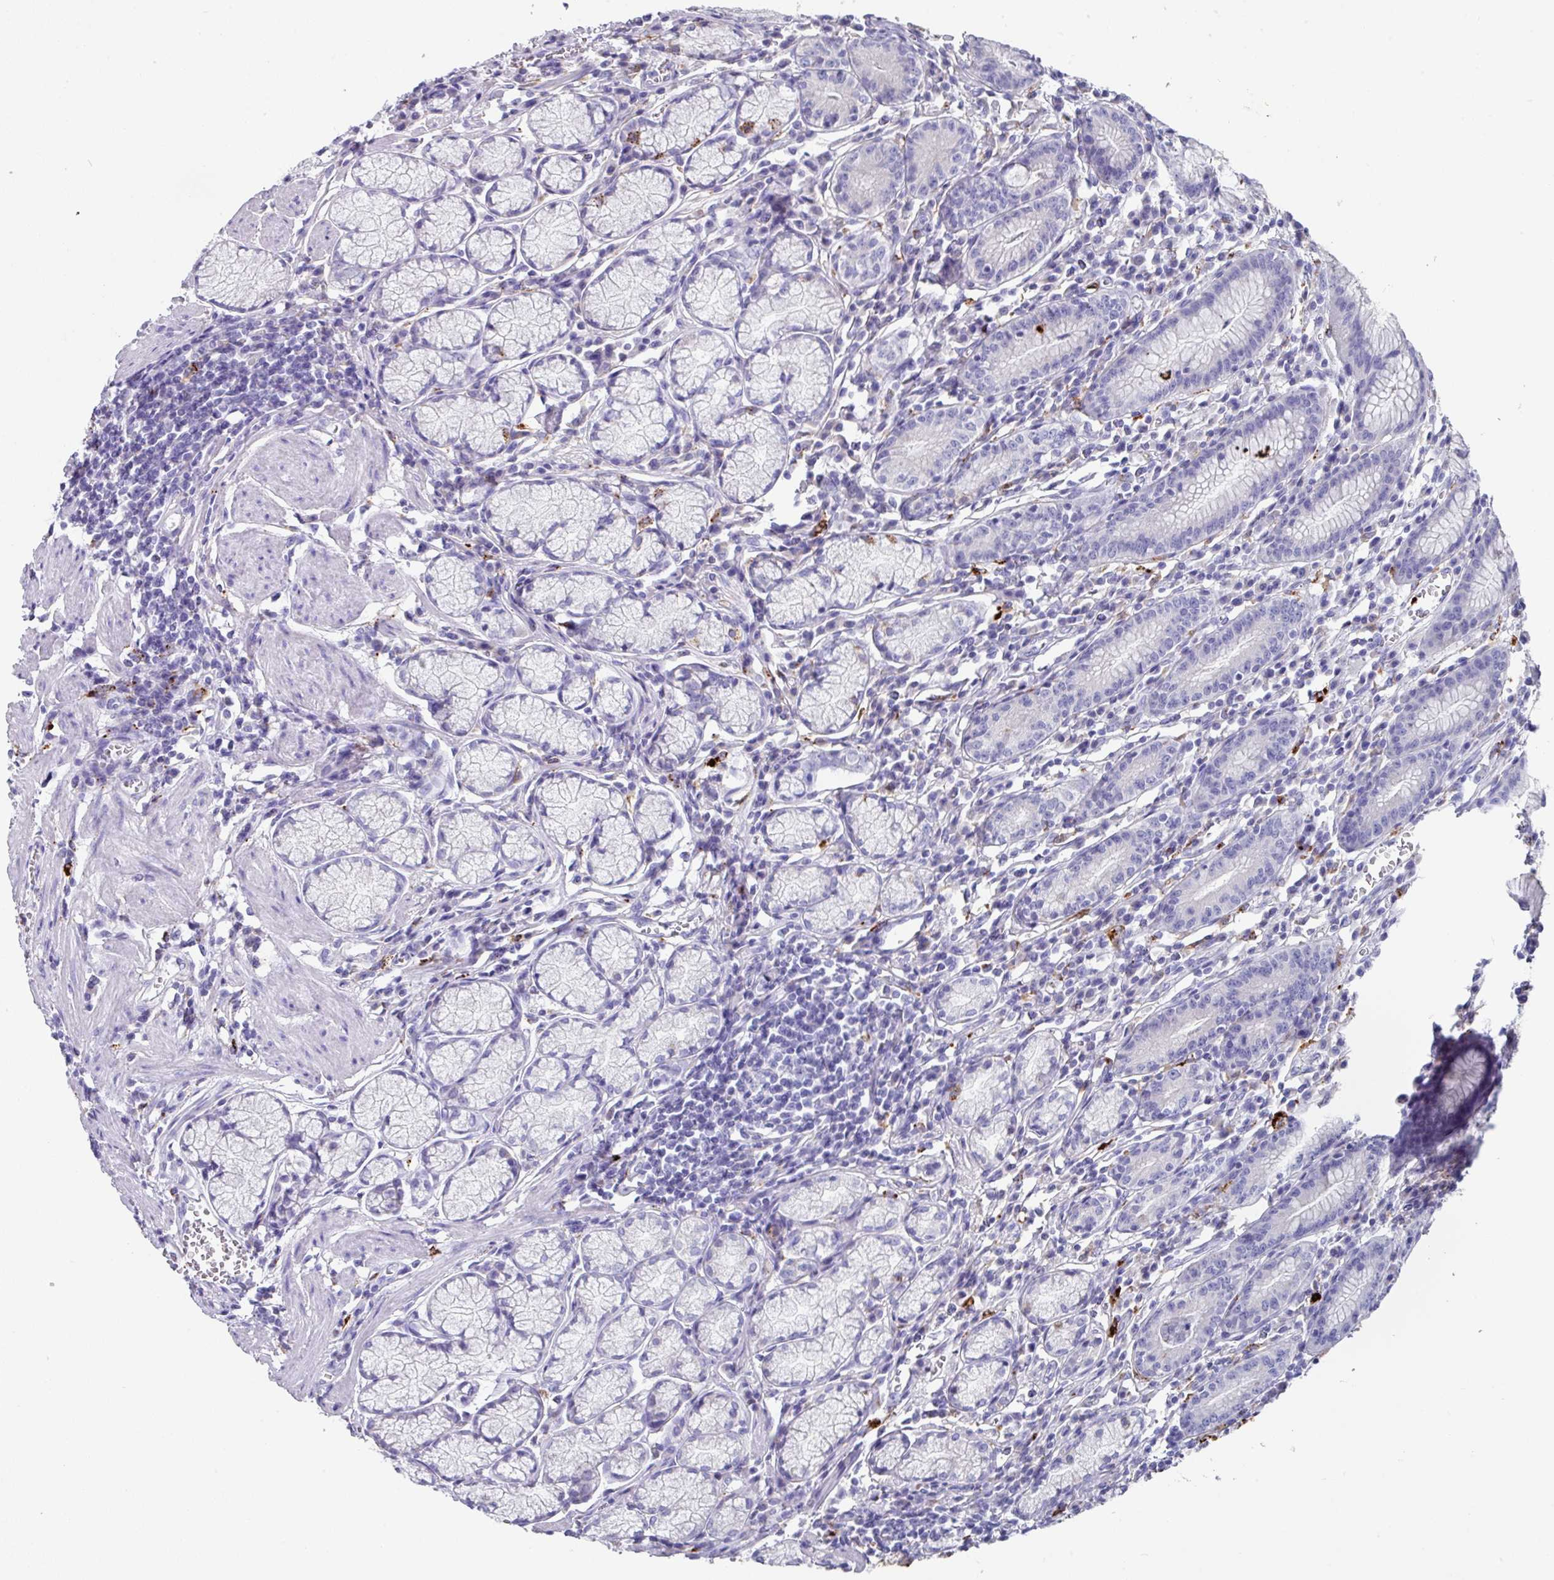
{"staining": {"intensity": "negative", "quantity": "none", "location": "none"}, "tissue": "stomach", "cell_type": "Glandular cells", "image_type": "normal", "snomed": [{"axis": "morphology", "description": "Normal tissue, NOS"}, {"axis": "topography", "description": "Stomach"}], "caption": "DAB immunohistochemical staining of unremarkable human stomach displays no significant positivity in glandular cells.", "gene": "CPVL", "patient": {"sex": "male", "age": 55}}